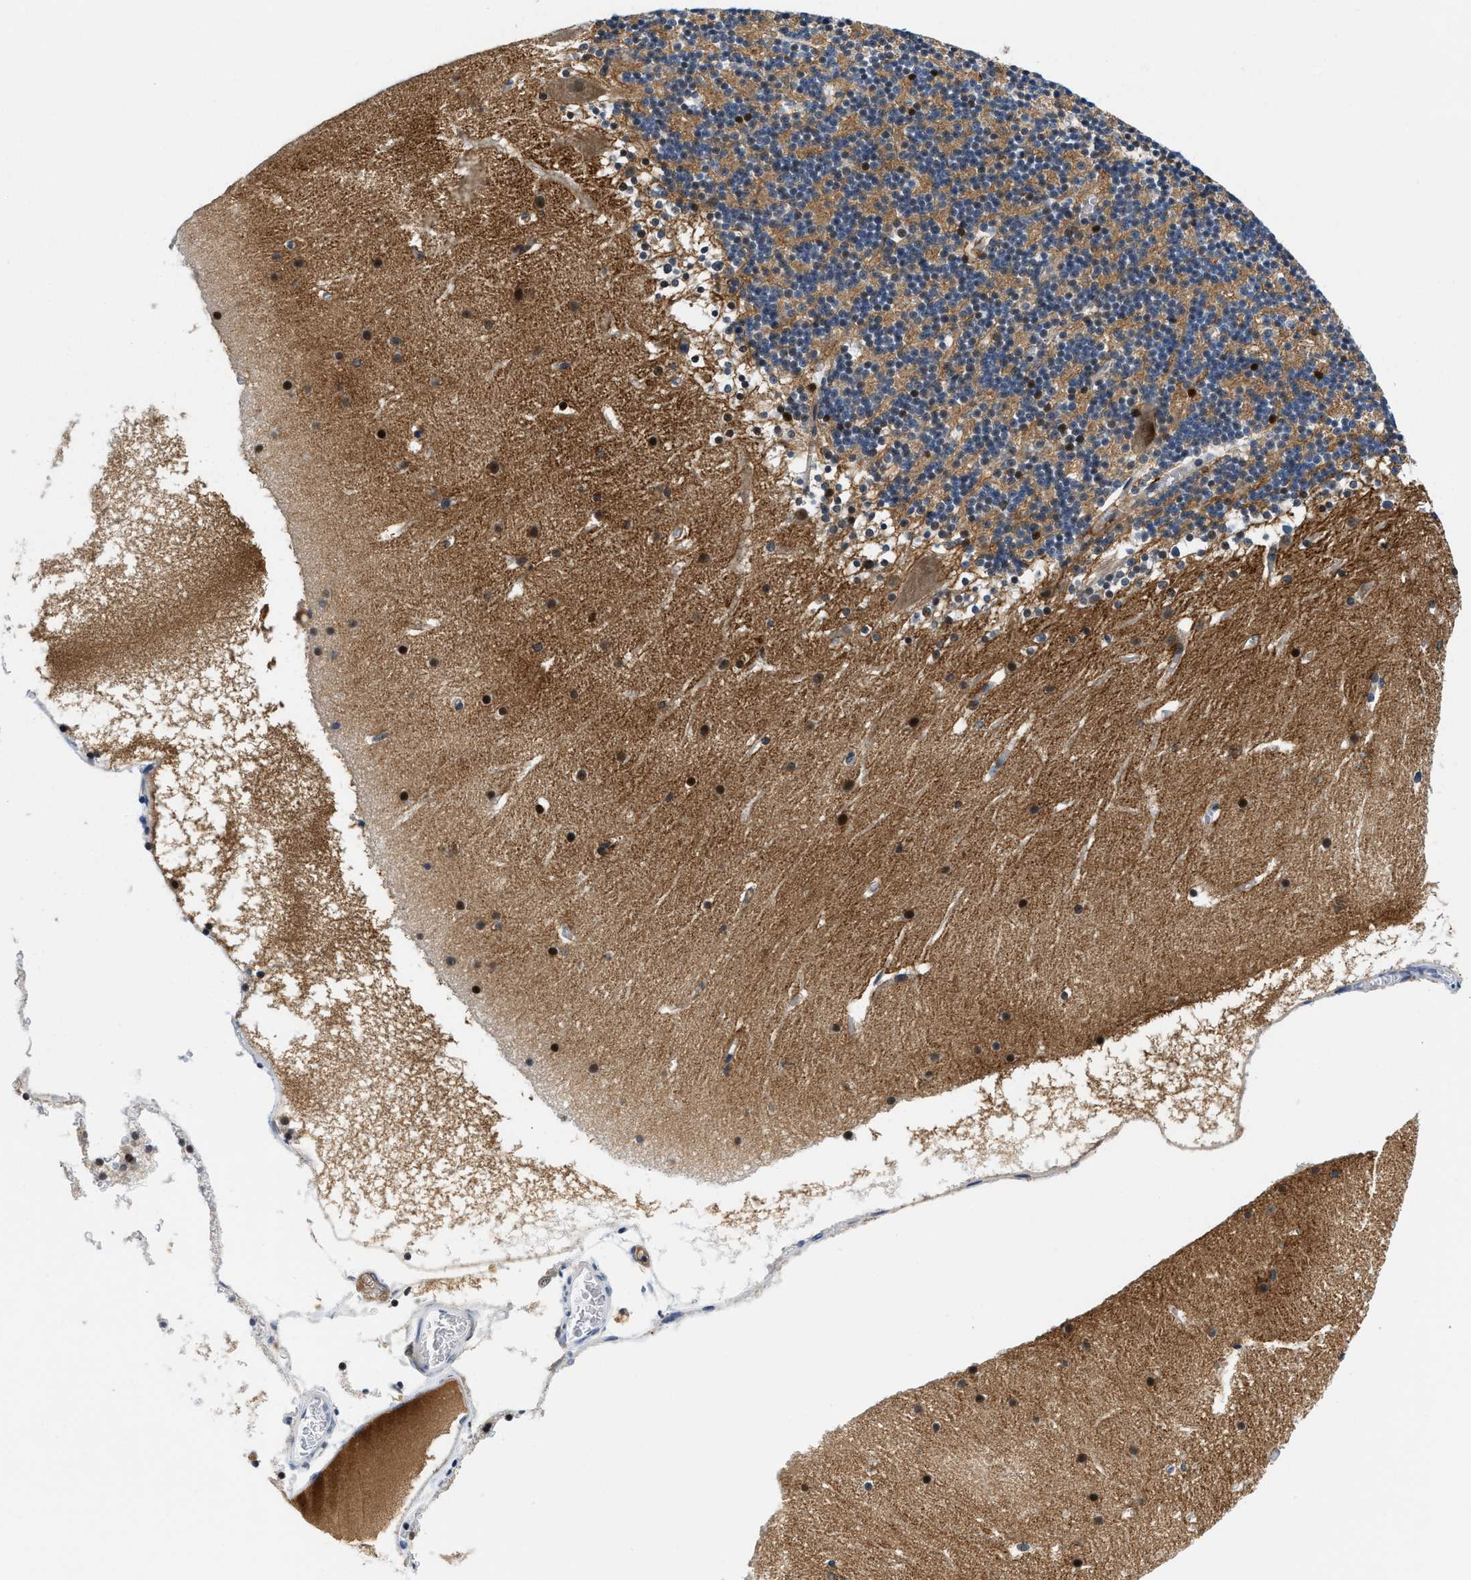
{"staining": {"intensity": "moderate", "quantity": "25%-75%", "location": "cytoplasmic/membranous,nuclear"}, "tissue": "cerebellum", "cell_type": "Cells in granular layer", "image_type": "normal", "snomed": [{"axis": "morphology", "description": "Normal tissue, NOS"}, {"axis": "topography", "description": "Cerebellum"}], "caption": "A brown stain shows moderate cytoplasmic/membranous,nuclear expression of a protein in cells in granular layer of unremarkable human cerebellum. The protein is stained brown, and the nuclei are stained in blue (DAB IHC with brightfield microscopy, high magnification).", "gene": "IKBKE", "patient": {"sex": "male", "age": 45}}